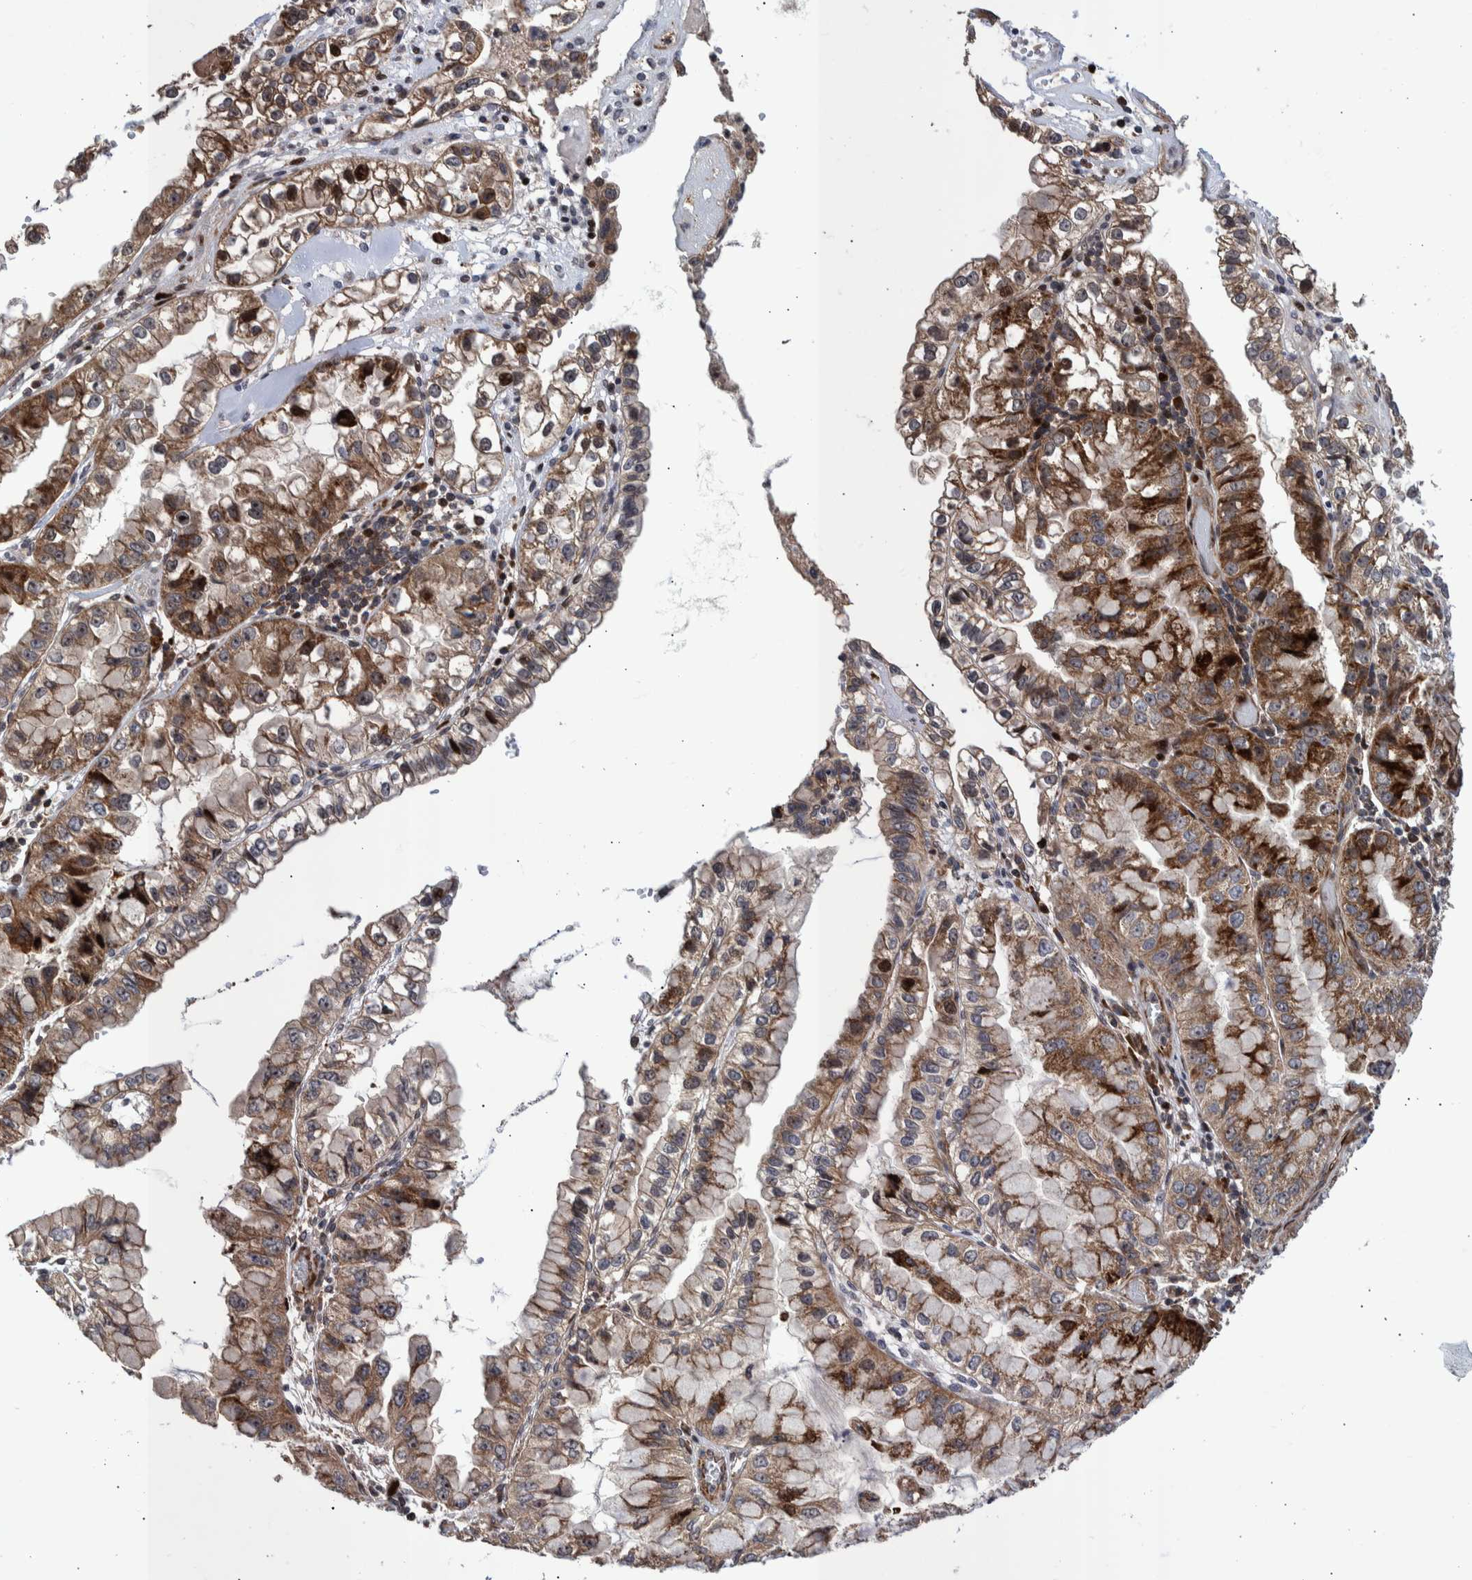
{"staining": {"intensity": "moderate", "quantity": ">75%", "location": "cytoplasmic/membranous"}, "tissue": "liver cancer", "cell_type": "Tumor cells", "image_type": "cancer", "snomed": [{"axis": "morphology", "description": "Cholangiocarcinoma"}, {"axis": "topography", "description": "Liver"}], "caption": "Immunohistochemistry (IHC) of human liver cancer (cholangiocarcinoma) demonstrates medium levels of moderate cytoplasmic/membranous staining in about >75% of tumor cells.", "gene": "SHISA6", "patient": {"sex": "female", "age": 79}}